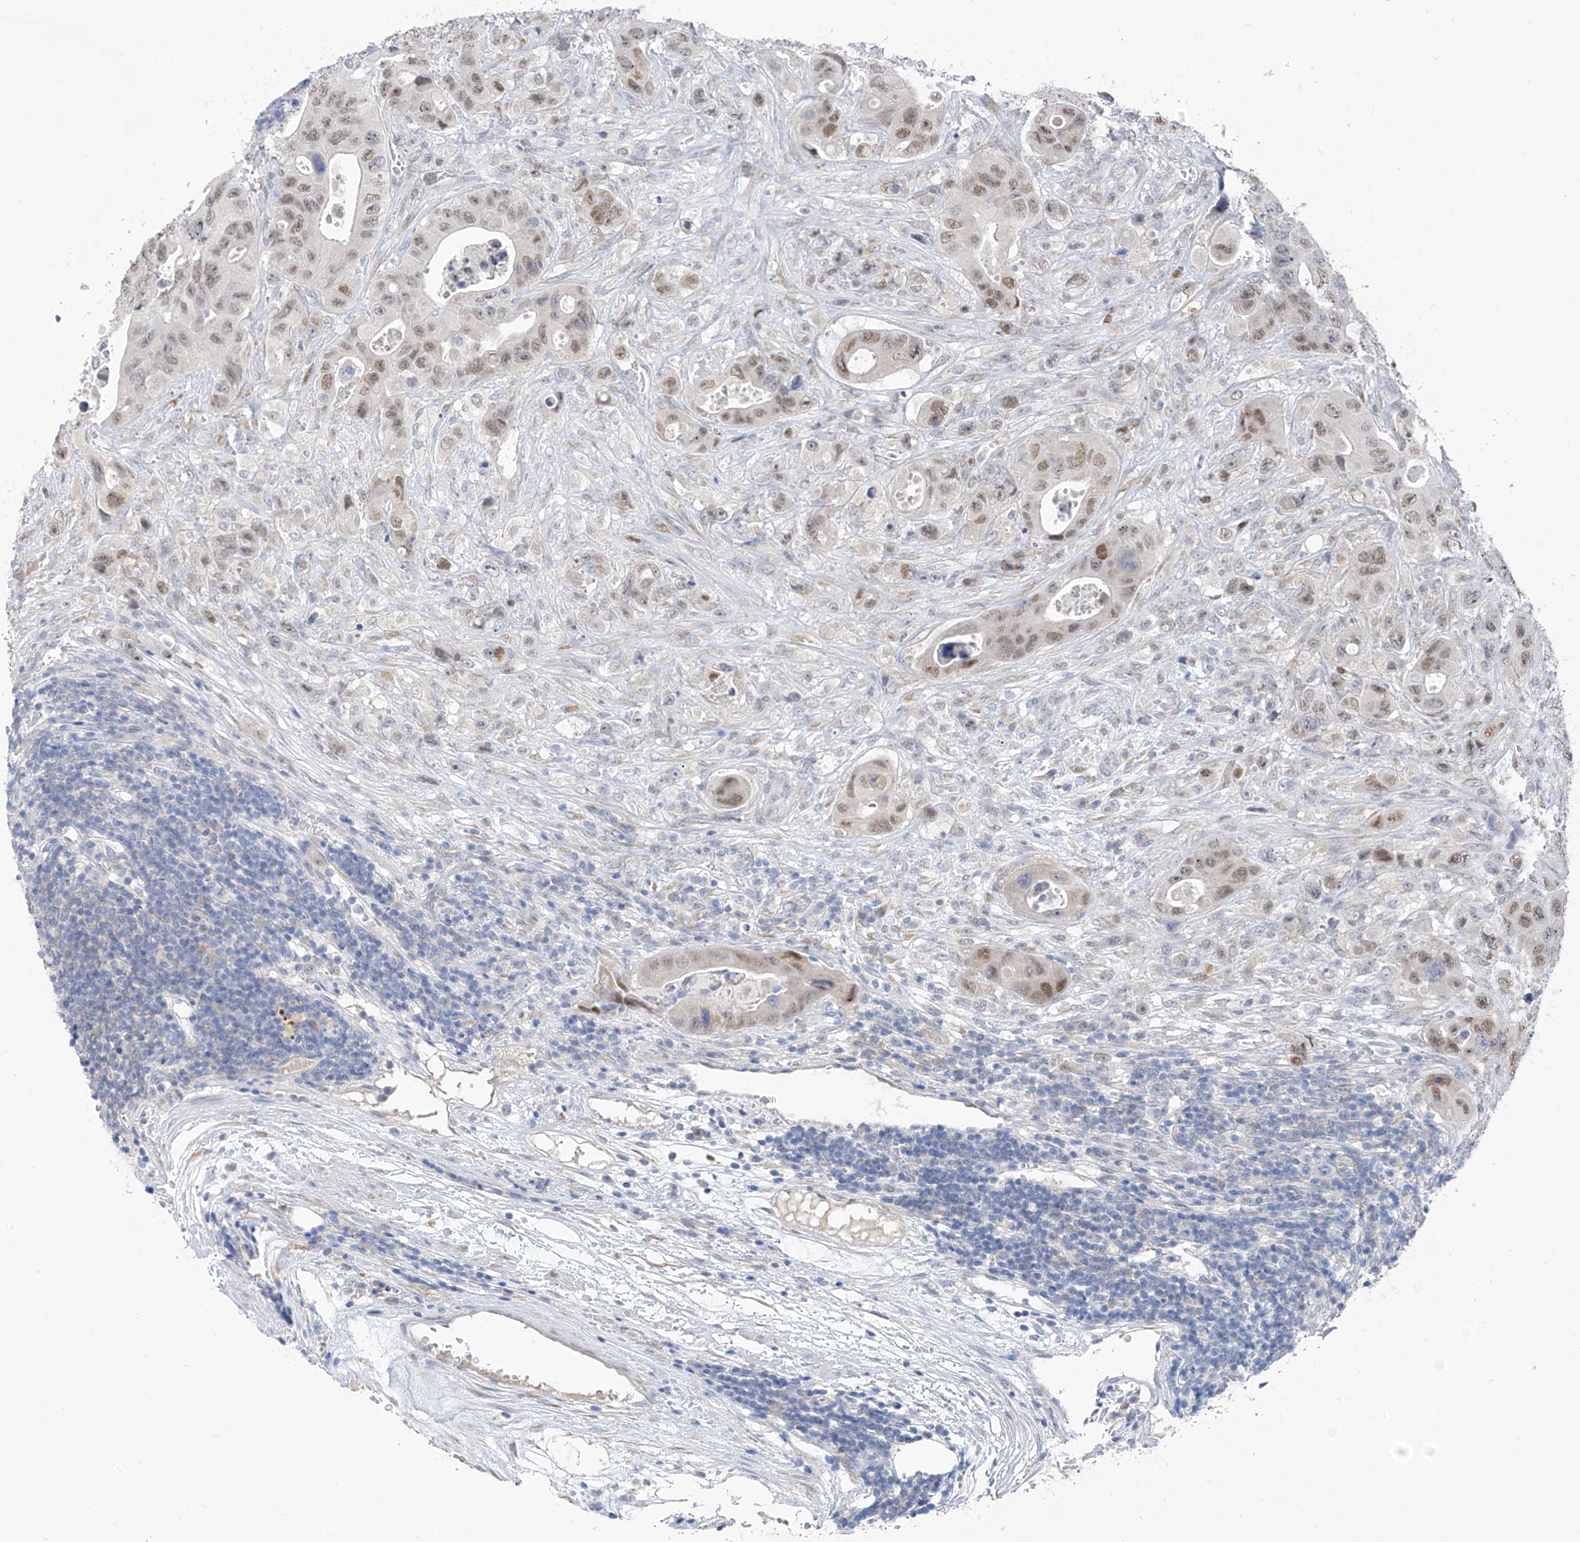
{"staining": {"intensity": "moderate", "quantity": ">75%", "location": "nuclear"}, "tissue": "colorectal cancer", "cell_type": "Tumor cells", "image_type": "cancer", "snomed": [{"axis": "morphology", "description": "Adenocarcinoma, NOS"}, {"axis": "topography", "description": "Colon"}], "caption": "Protein expression analysis of human colorectal adenocarcinoma reveals moderate nuclear positivity in about >75% of tumor cells.", "gene": "CYP4V2", "patient": {"sex": "female", "age": 46}}